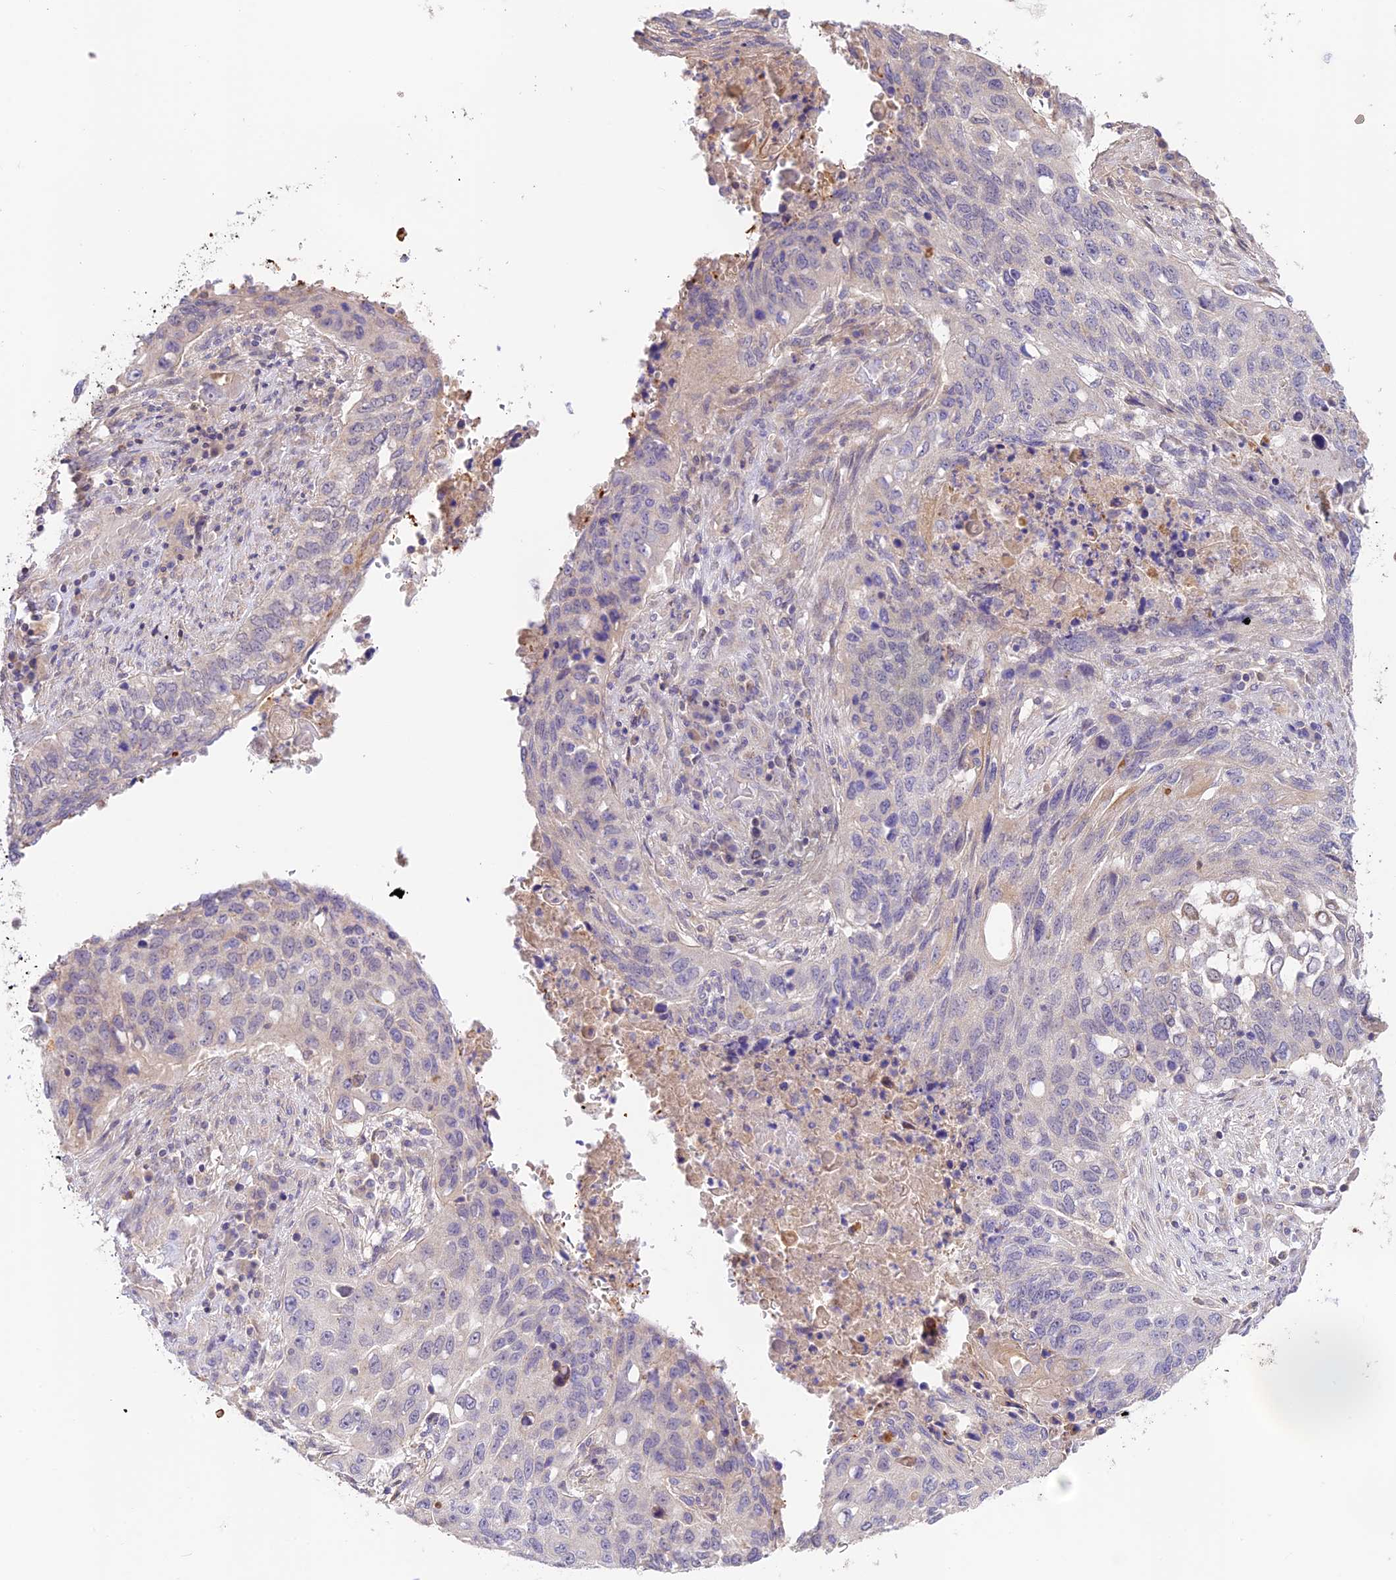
{"staining": {"intensity": "negative", "quantity": "none", "location": "none"}, "tissue": "lung cancer", "cell_type": "Tumor cells", "image_type": "cancer", "snomed": [{"axis": "morphology", "description": "Squamous cell carcinoma, NOS"}, {"axis": "topography", "description": "Lung"}], "caption": "A high-resolution image shows immunohistochemistry (IHC) staining of lung cancer (squamous cell carcinoma), which displays no significant staining in tumor cells.", "gene": "CAMSAP3", "patient": {"sex": "female", "age": 63}}